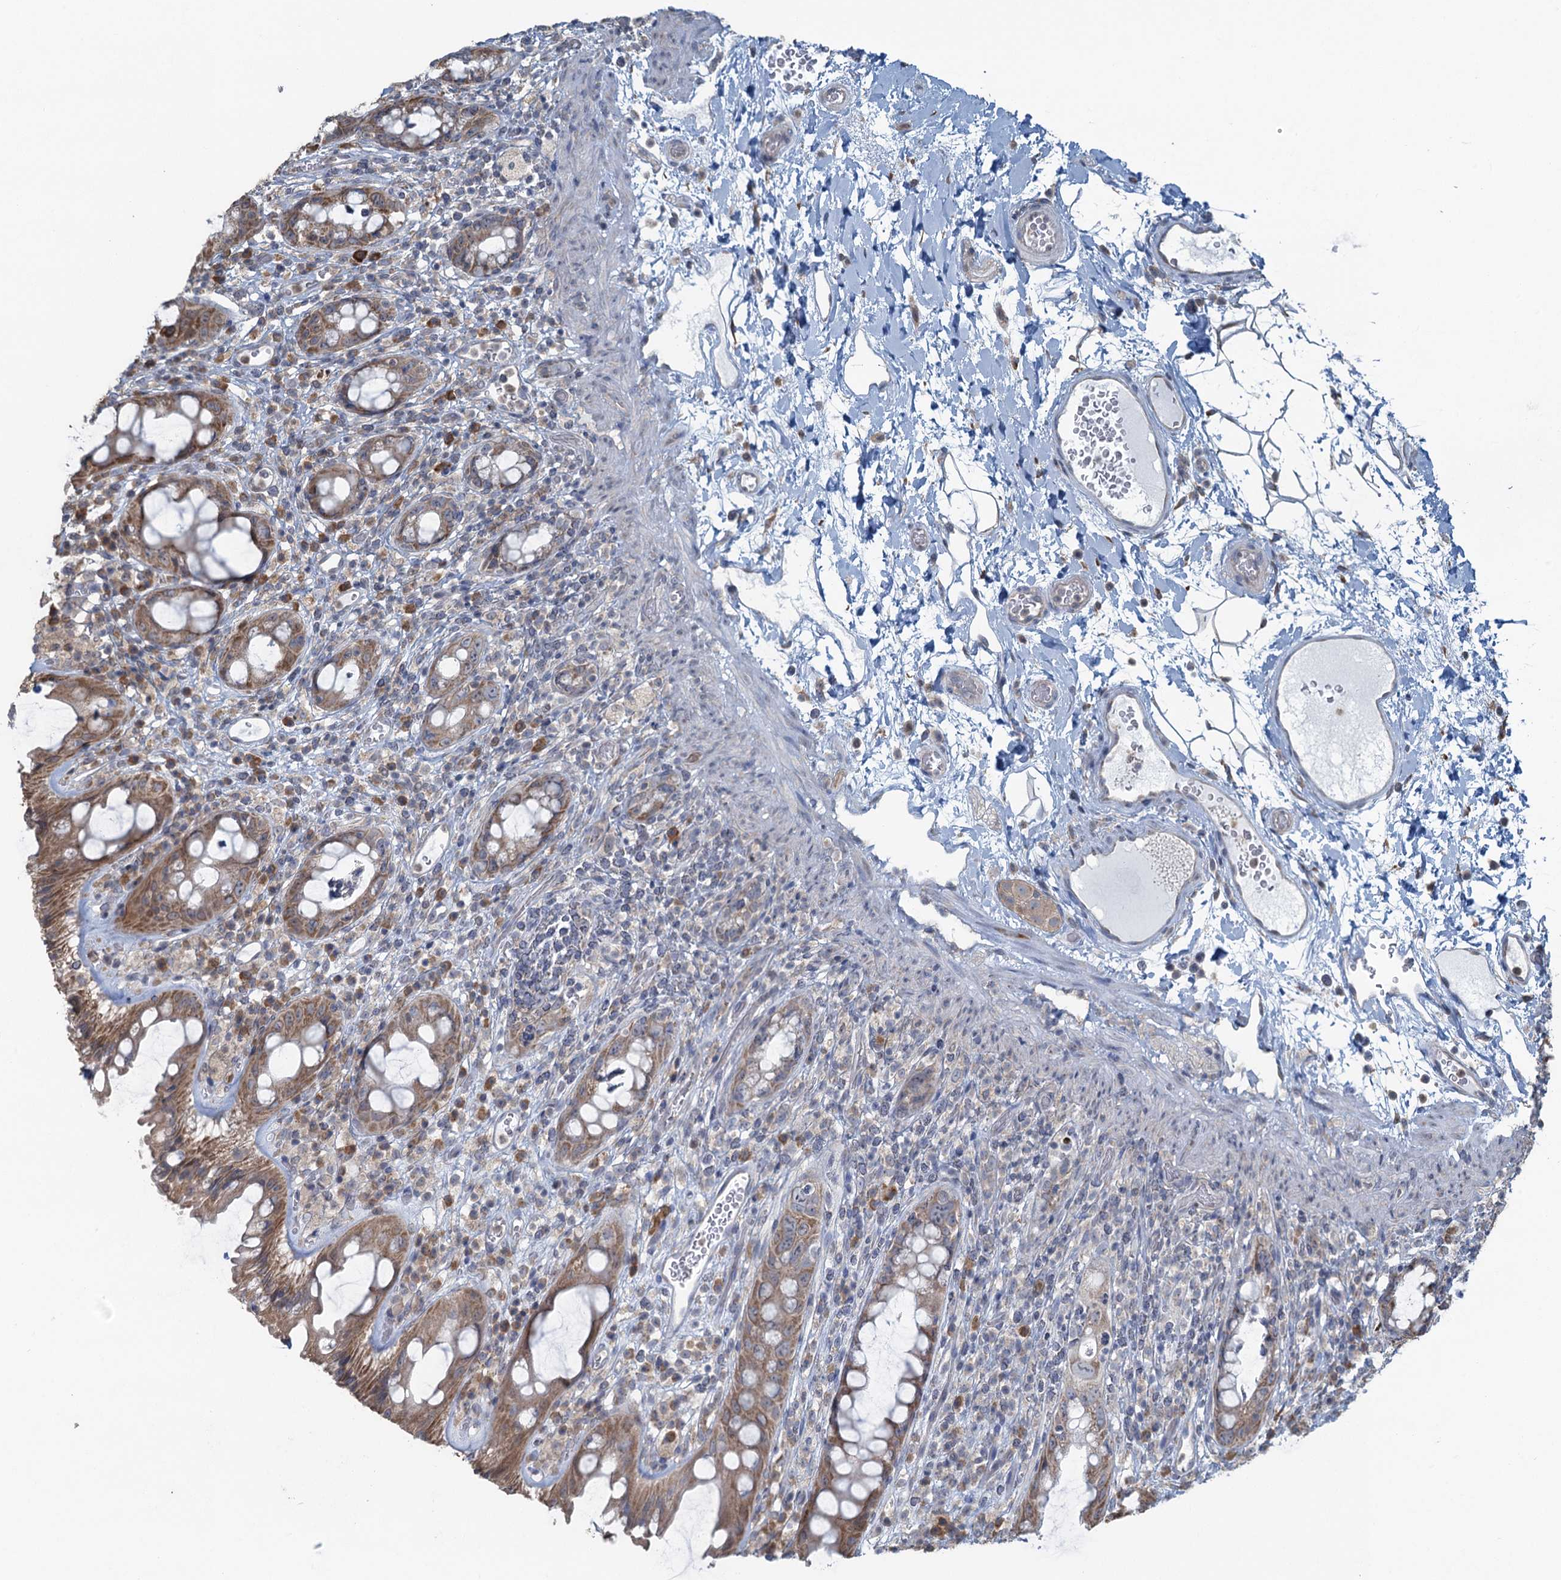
{"staining": {"intensity": "moderate", "quantity": "25%-75%", "location": "cytoplasmic/membranous"}, "tissue": "rectum", "cell_type": "Glandular cells", "image_type": "normal", "snomed": [{"axis": "morphology", "description": "Normal tissue, NOS"}, {"axis": "topography", "description": "Rectum"}], "caption": "Brown immunohistochemical staining in normal human rectum displays moderate cytoplasmic/membranous staining in about 25%-75% of glandular cells. The protein of interest is shown in brown color, while the nuclei are stained blue.", "gene": "TEX35", "patient": {"sex": "female", "age": 57}}